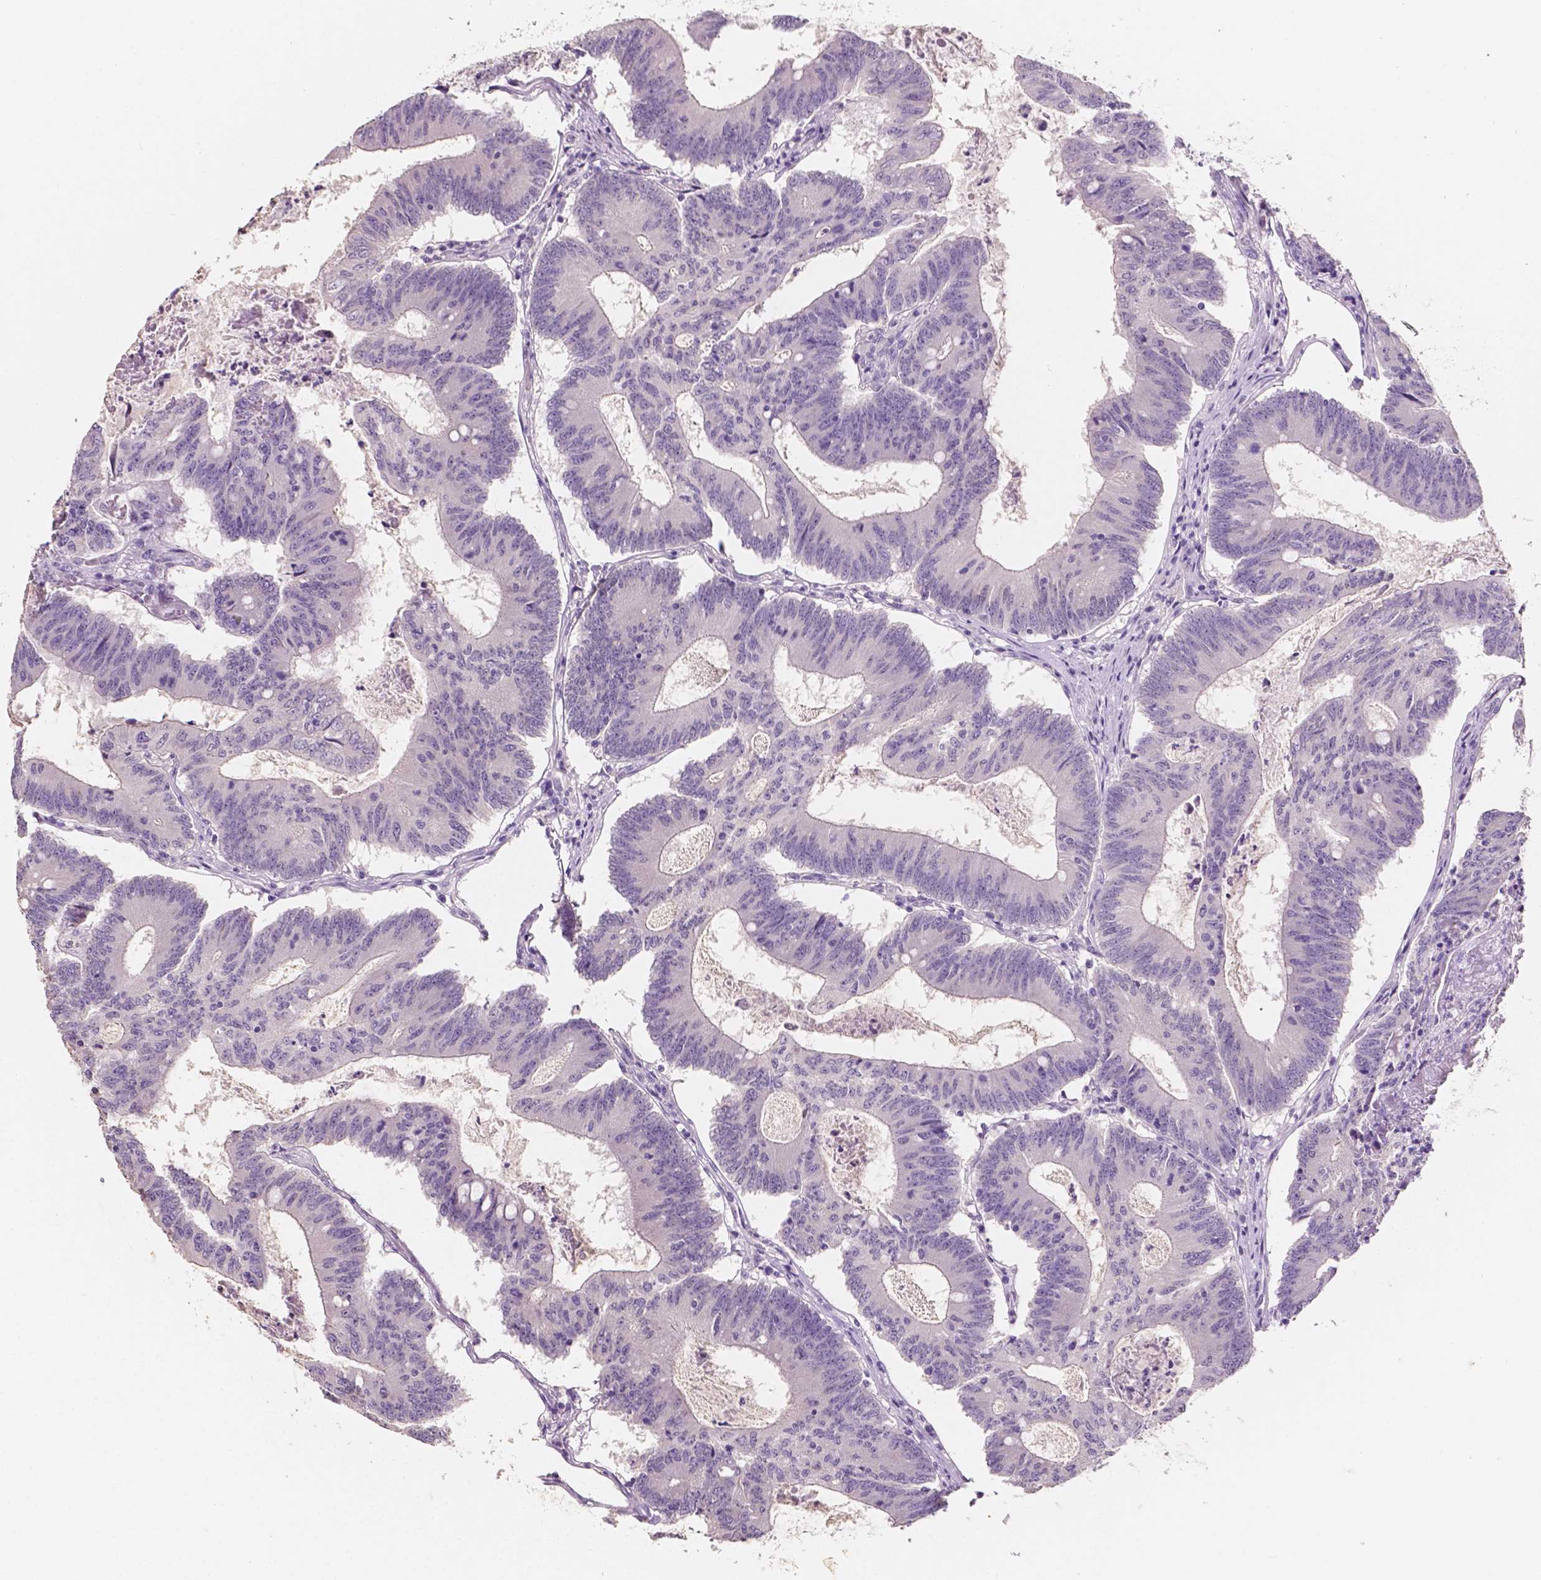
{"staining": {"intensity": "negative", "quantity": "none", "location": "none"}, "tissue": "colorectal cancer", "cell_type": "Tumor cells", "image_type": "cancer", "snomed": [{"axis": "morphology", "description": "Adenocarcinoma, NOS"}, {"axis": "topography", "description": "Colon"}], "caption": "Tumor cells show no significant staining in colorectal adenocarcinoma.", "gene": "TAL1", "patient": {"sex": "female", "age": 70}}